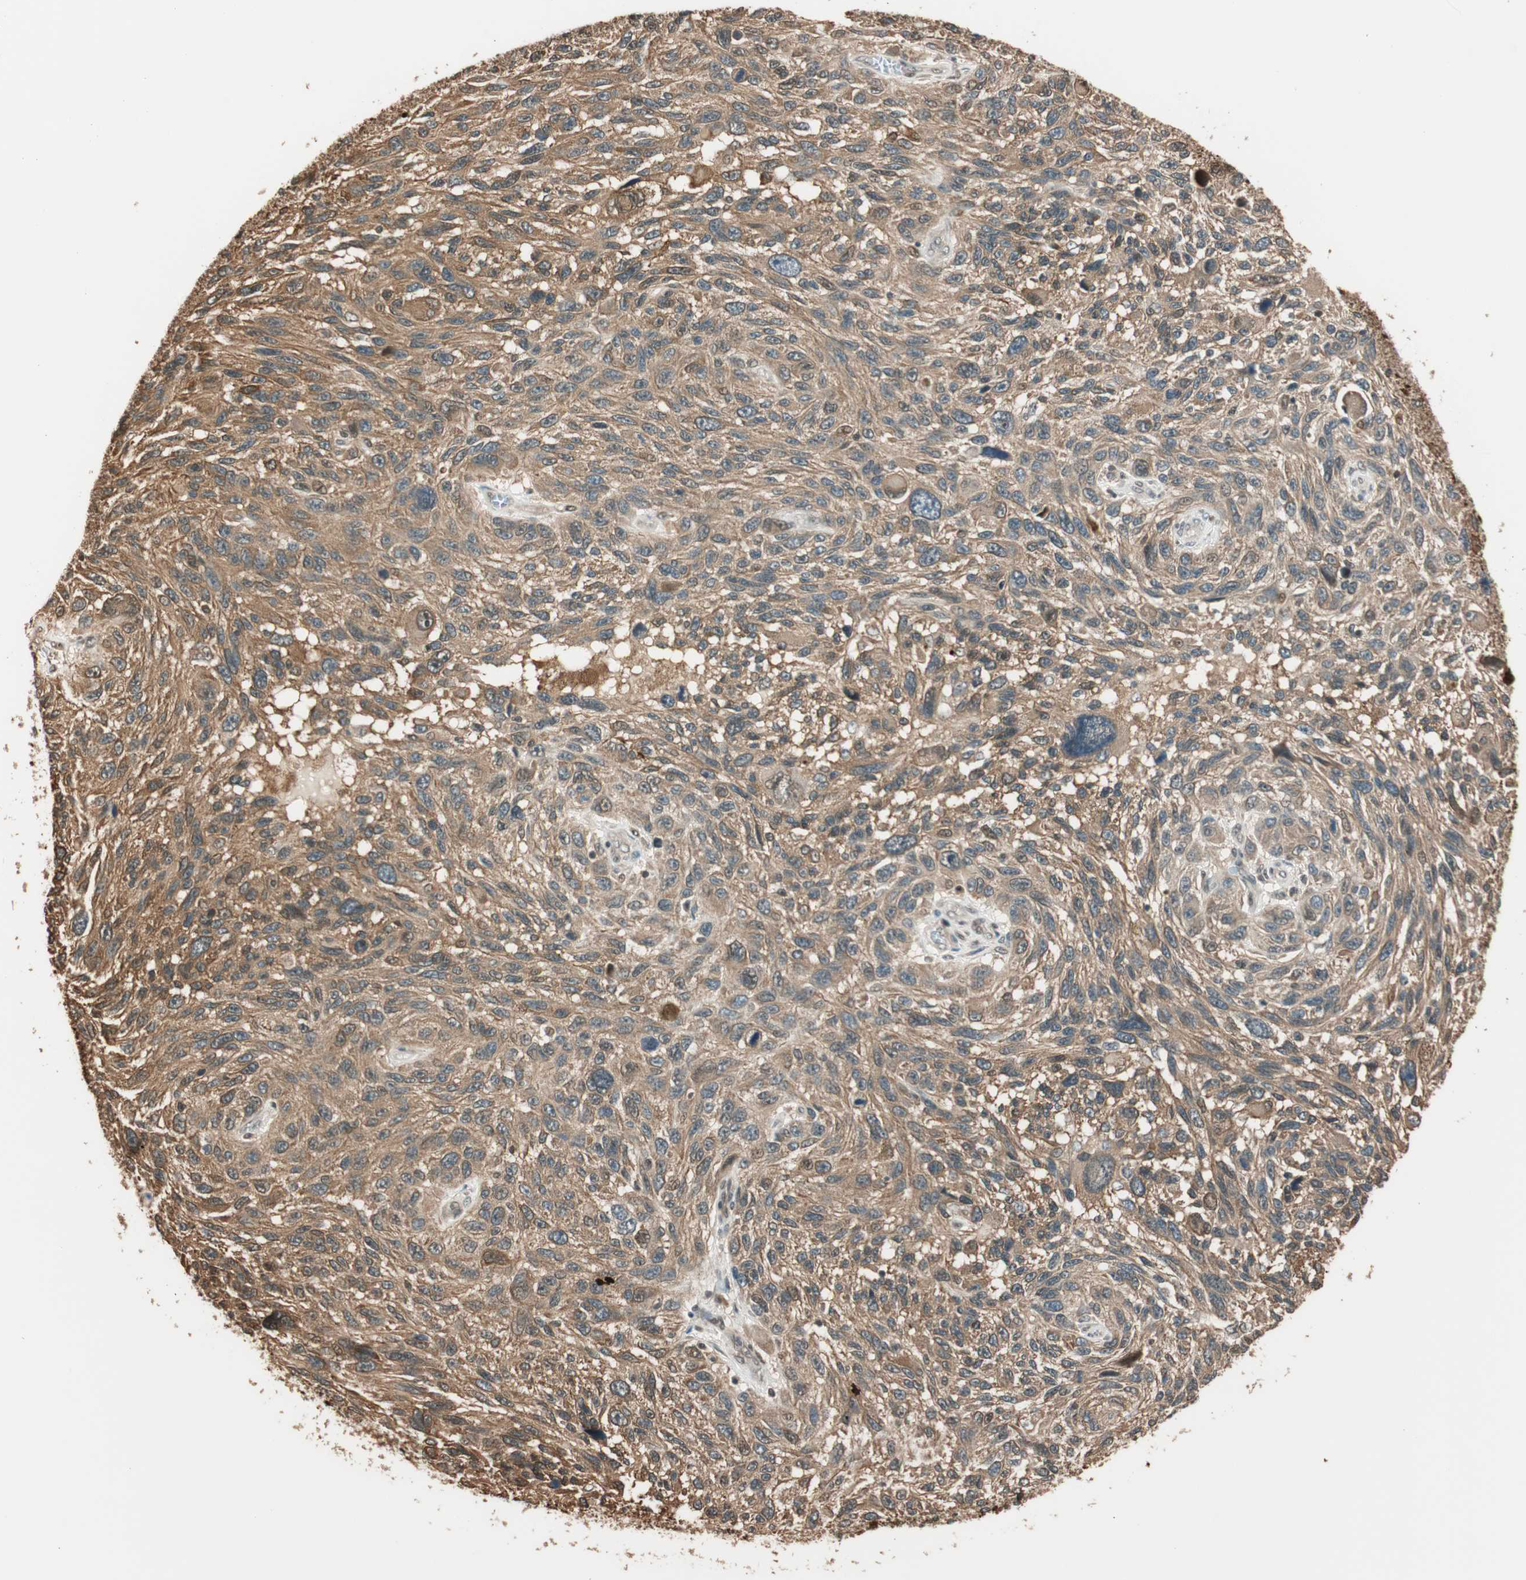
{"staining": {"intensity": "moderate", "quantity": ">75%", "location": "cytoplasmic/membranous"}, "tissue": "melanoma", "cell_type": "Tumor cells", "image_type": "cancer", "snomed": [{"axis": "morphology", "description": "Malignant melanoma, NOS"}, {"axis": "topography", "description": "Skin"}], "caption": "Human malignant melanoma stained for a protein (brown) exhibits moderate cytoplasmic/membranous positive expression in about >75% of tumor cells.", "gene": "ZNF443", "patient": {"sex": "male", "age": 53}}